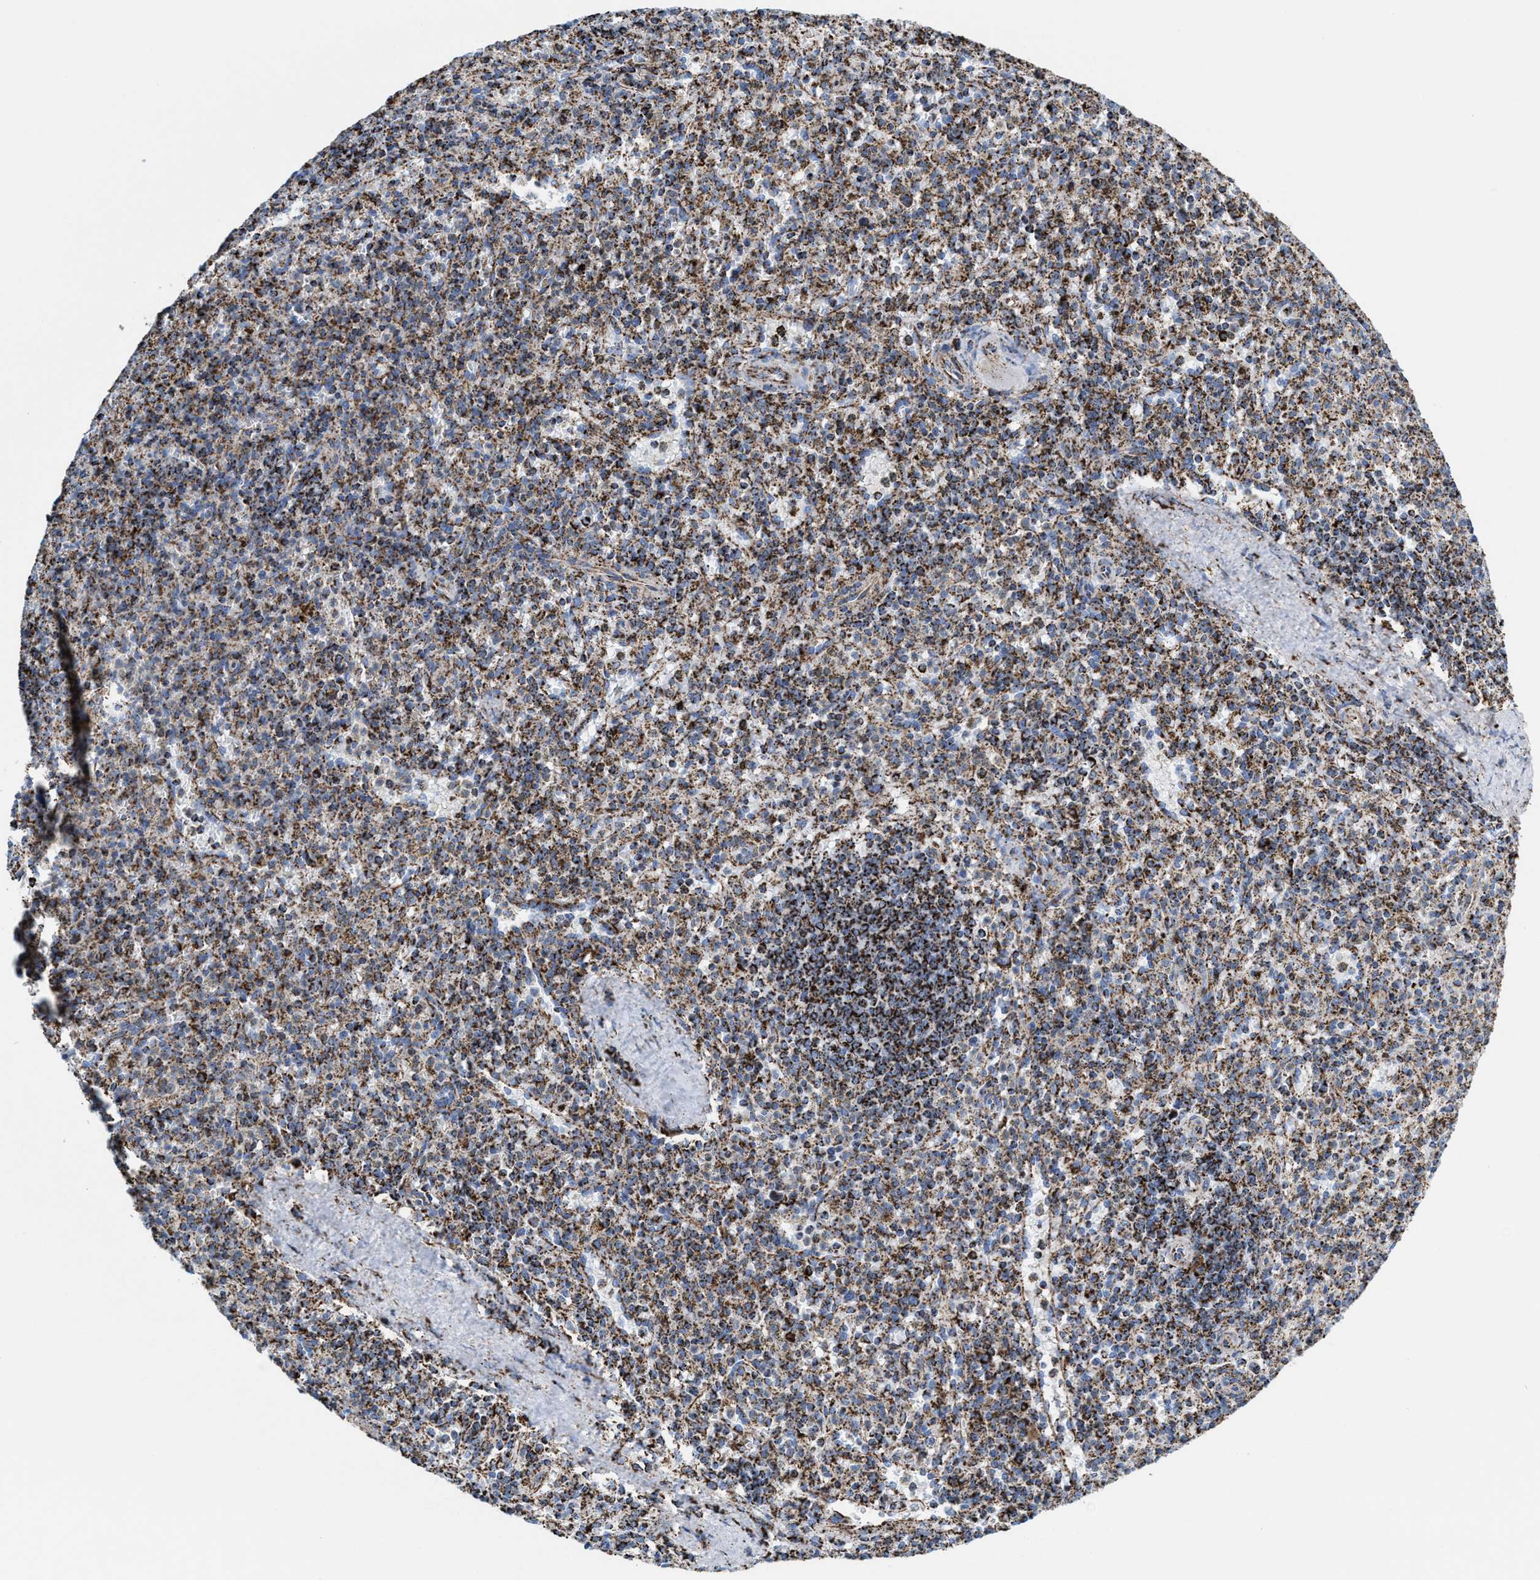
{"staining": {"intensity": "moderate", "quantity": "25%-75%", "location": "cytoplasmic/membranous"}, "tissue": "spleen", "cell_type": "Cells in red pulp", "image_type": "normal", "snomed": [{"axis": "morphology", "description": "Normal tissue, NOS"}, {"axis": "topography", "description": "Spleen"}], "caption": "DAB immunohistochemical staining of unremarkable spleen displays moderate cytoplasmic/membranous protein positivity in about 25%-75% of cells in red pulp.", "gene": "ECHS1", "patient": {"sex": "male", "age": 72}}